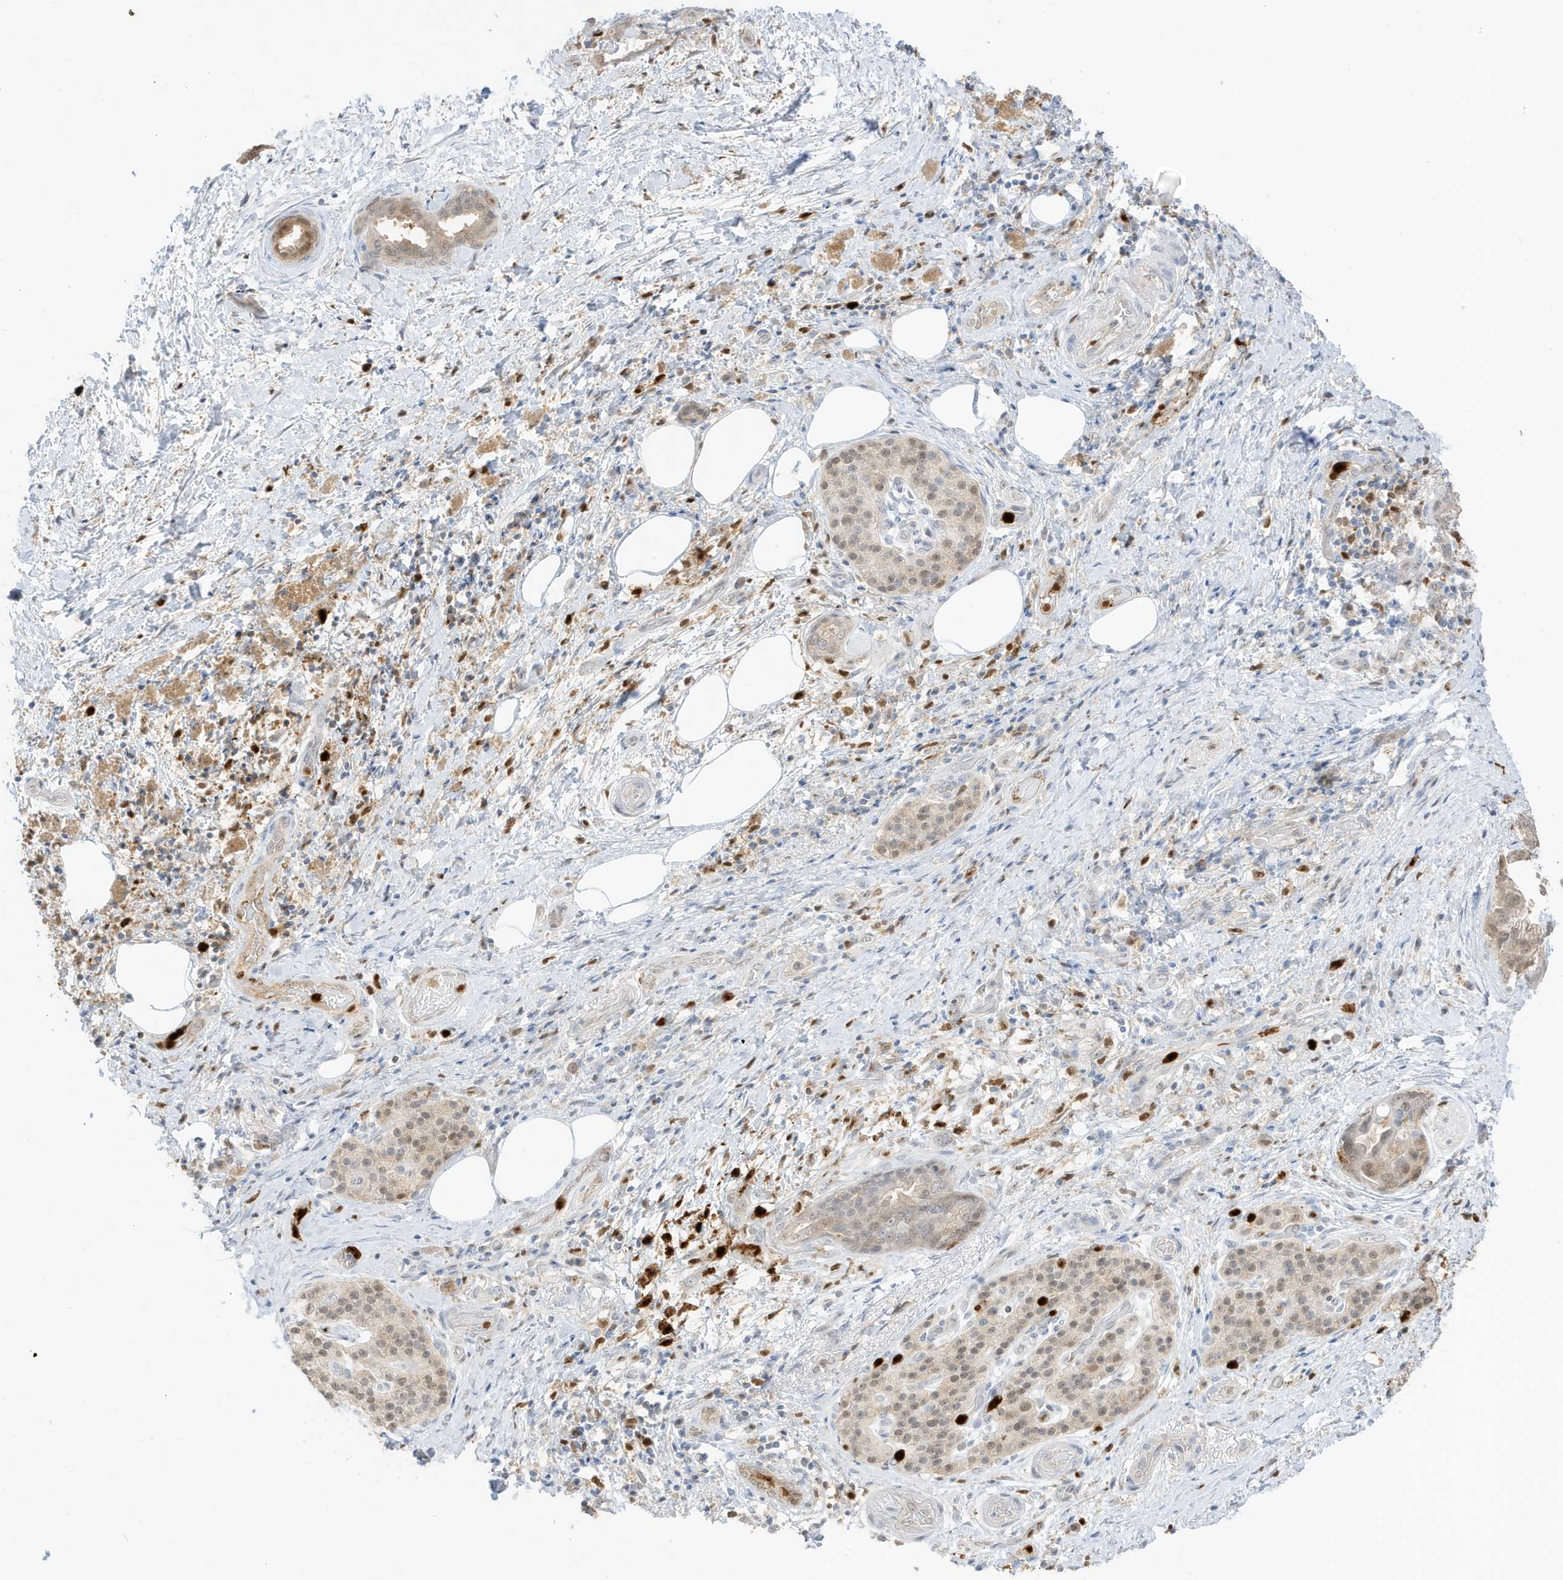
{"staining": {"intensity": "weak", "quantity": ">75%", "location": "nuclear"}, "tissue": "pancreatic cancer", "cell_type": "Tumor cells", "image_type": "cancer", "snomed": [{"axis": "morphology", "description": "Normal tissue, NOS"}, {"axis": "morphology", "description": "Adenocarcinoma, NOS"}, {"axis": "topography", "description": "Pancreas"}, {"axis": "topography", "description": "Peripheral nerve tissue"}], "caption": "High-magnification brightfield microscopy of pancreatic adenocarcinoma stained with DAB (brown) and counterstained with hematoxylin (blue). tumor cells exhibit weak nuclear expression is identified in about>75% of cells.", "gene": "GCA", "patient": {"sex": "female", "age": 63}}